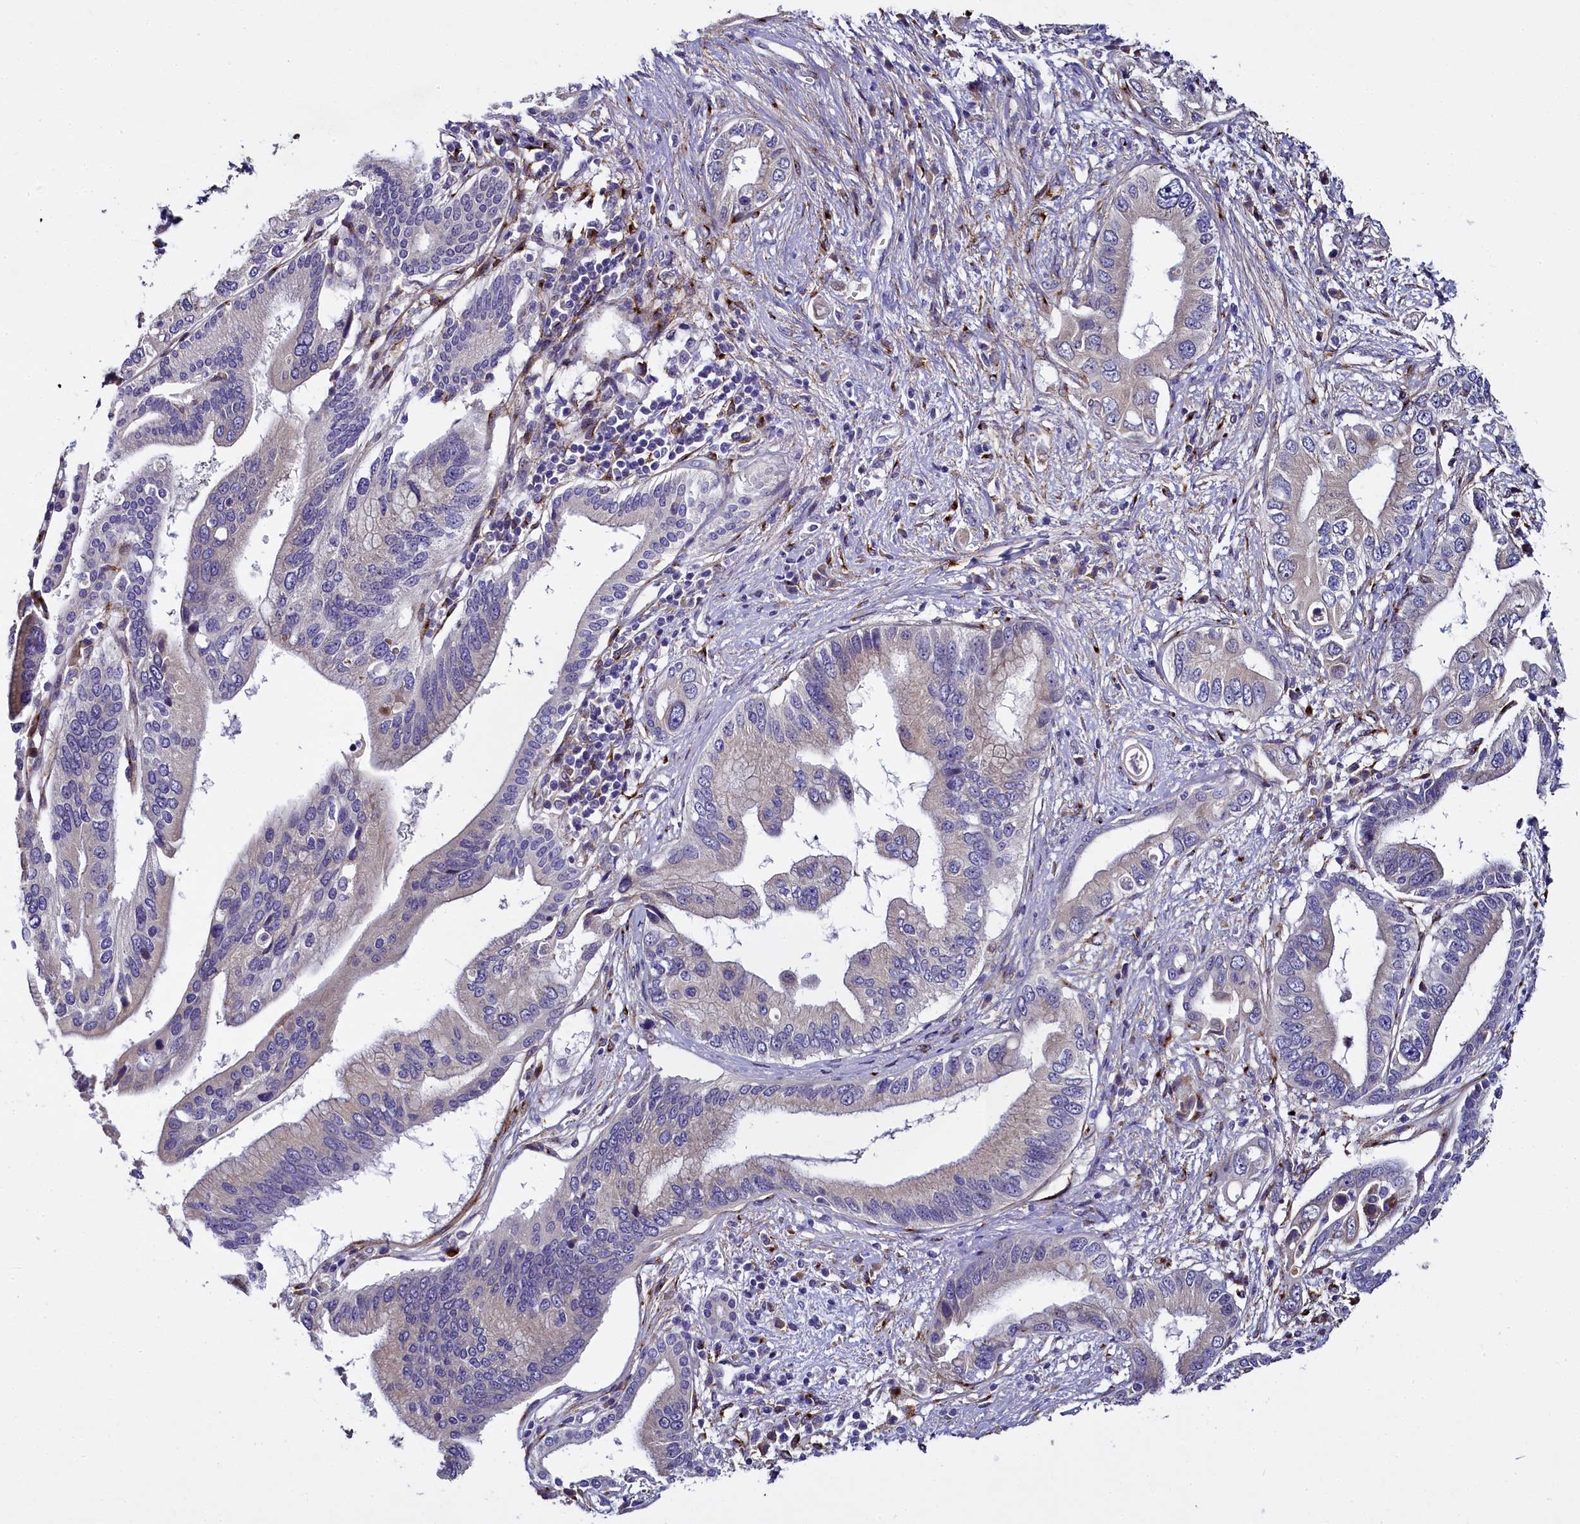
{"staining": {"intensity": "weak", "quantity": "25%-75%", "location": "cytoplasmic/membranous"}, "tissue": "pancreatic cancer", "cell_type": "Tumor cells", "image_type": "cancer", "snomed": [{"axis": "morphology", "description": "Inflammation, NOS"}, {"axis": "morphology", "description": "Adenocarcinoma, NOS"}, {"axis": "topography", "description": "Pancreas"}], "caption": "About 25%-75% of tumor cells in pancreatic cancer reveal weak cytoplasmic/membranous protein staining as visualized by brown immunohistochemical staining.", "gene": "MRC2", "patient": {"sex": "female", "age": 56}}